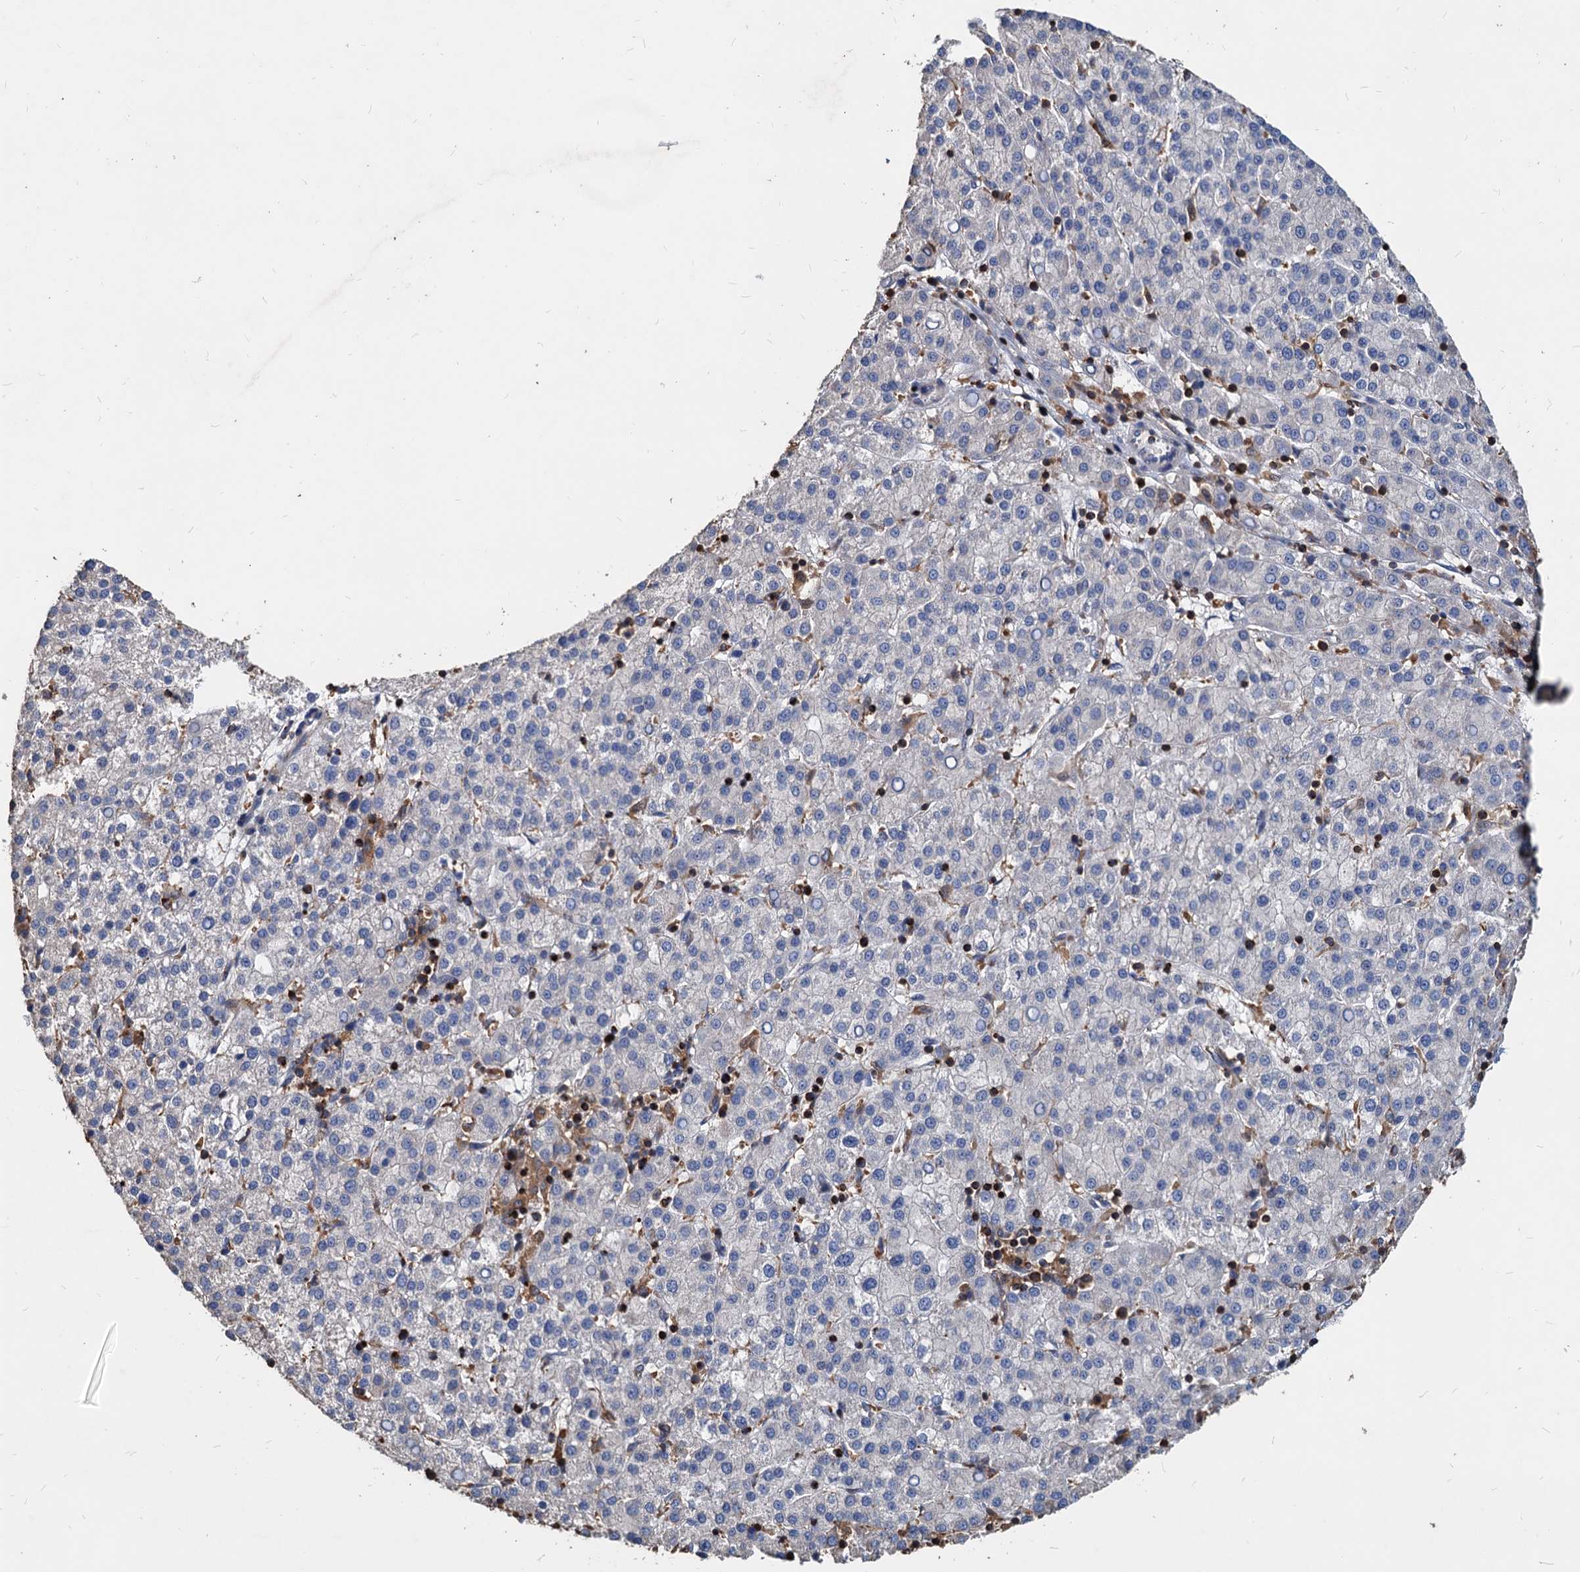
{"staining": {"intensity": "negative", "quantity": "none", "location": "none"}, "tissue": "liver cancer", "cell_type": "Tumor cells", "image_type": "cancer", "snomed": [{"axis": "morphology", "description": "Carcinoma, Hepatocellular, NOS"}, {"axis": "topography", "description": "Liver"}], "caption": "Tumor cells show no significant expression in liver hepatocellular carcinoma.", "gene": "LCP2", "patient": {"sex": "female", "age": 58}}